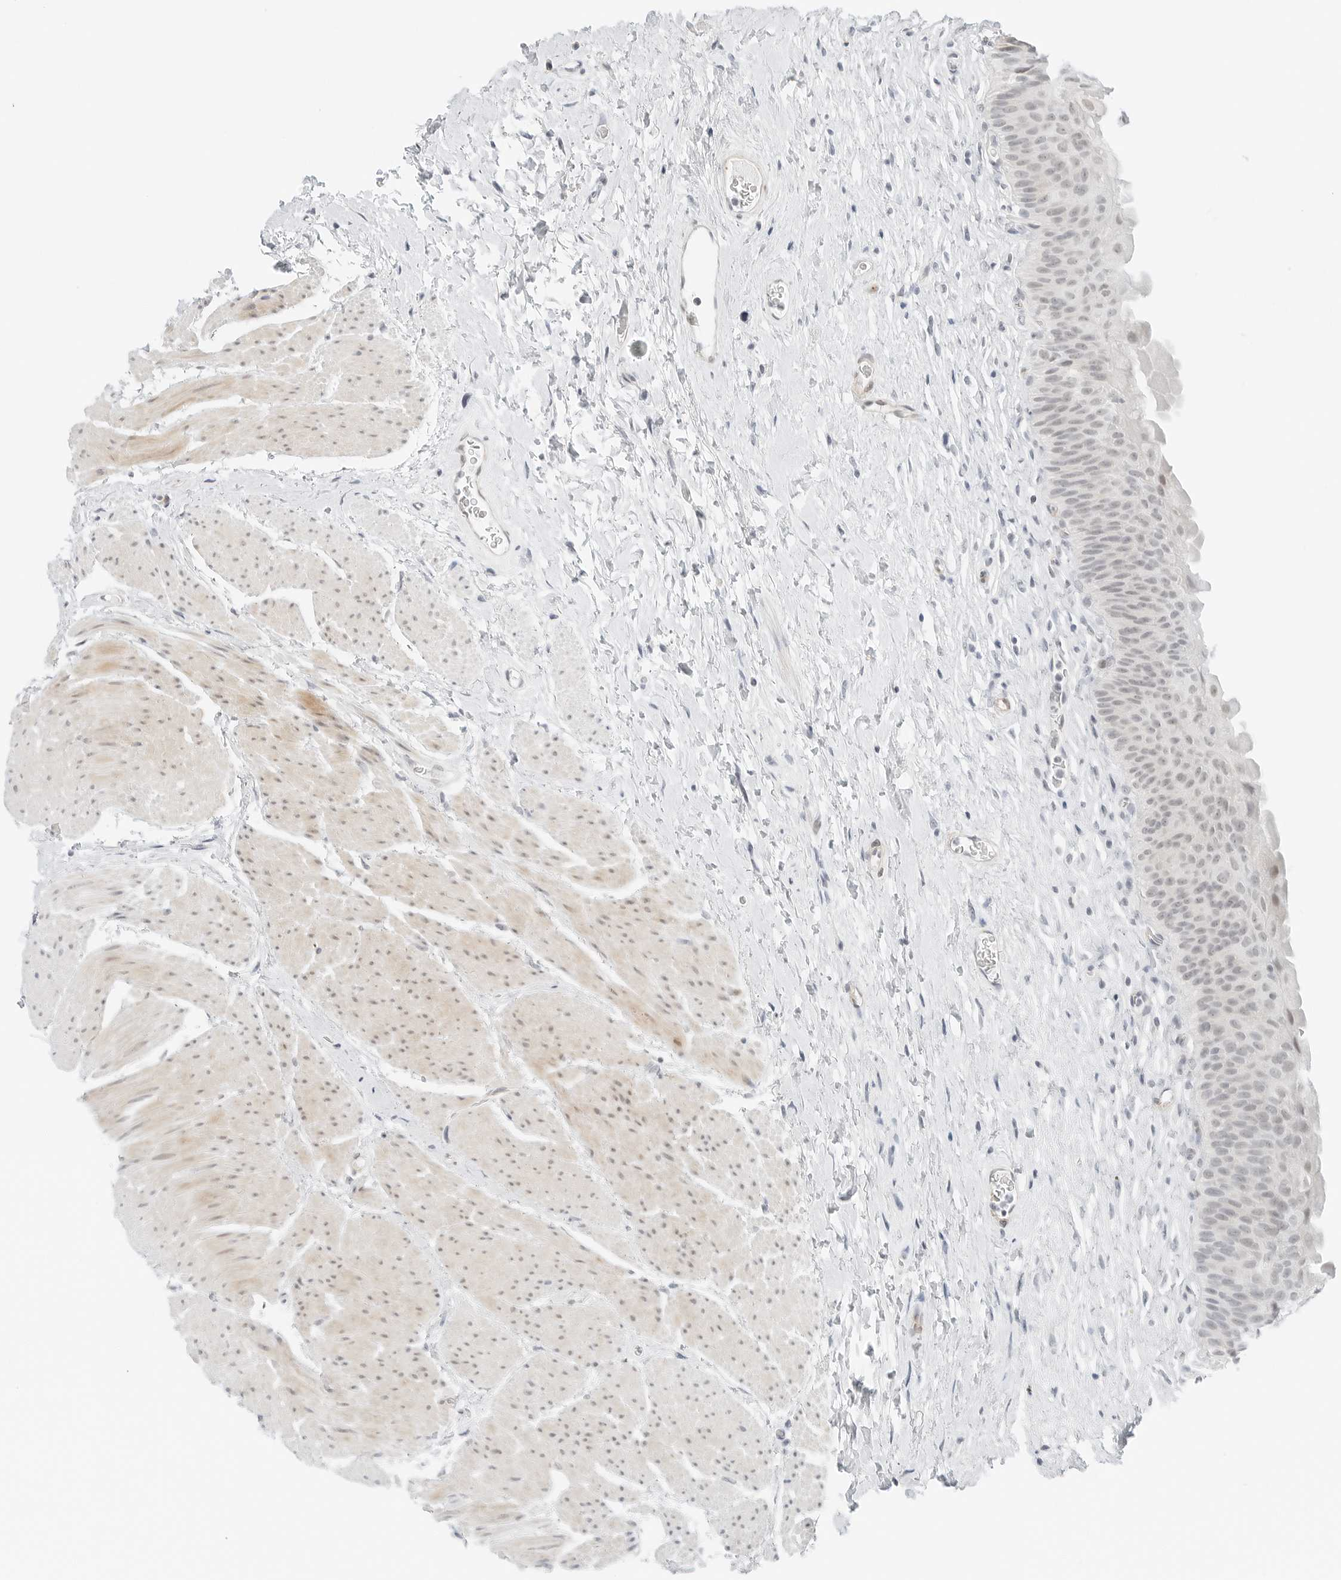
{"staining": {"intensity": "negative", "quantity": "none", "location": "none"}, "tissue": "urinary bladder", "cell_type": "Urothelial cells", "image_type": "normal", "snomed": [{"axis": "morphology", "description": "Normal tissue, NOS"}, {"axis": "topography", "description": "Urinary bladder"}], "caption": "This is an IHC micrograph of normal urinary bladder. There is no positivity in urothelial cells.", "gene": "CCSAP", "patient": {"sex": "male", "age": 74}}